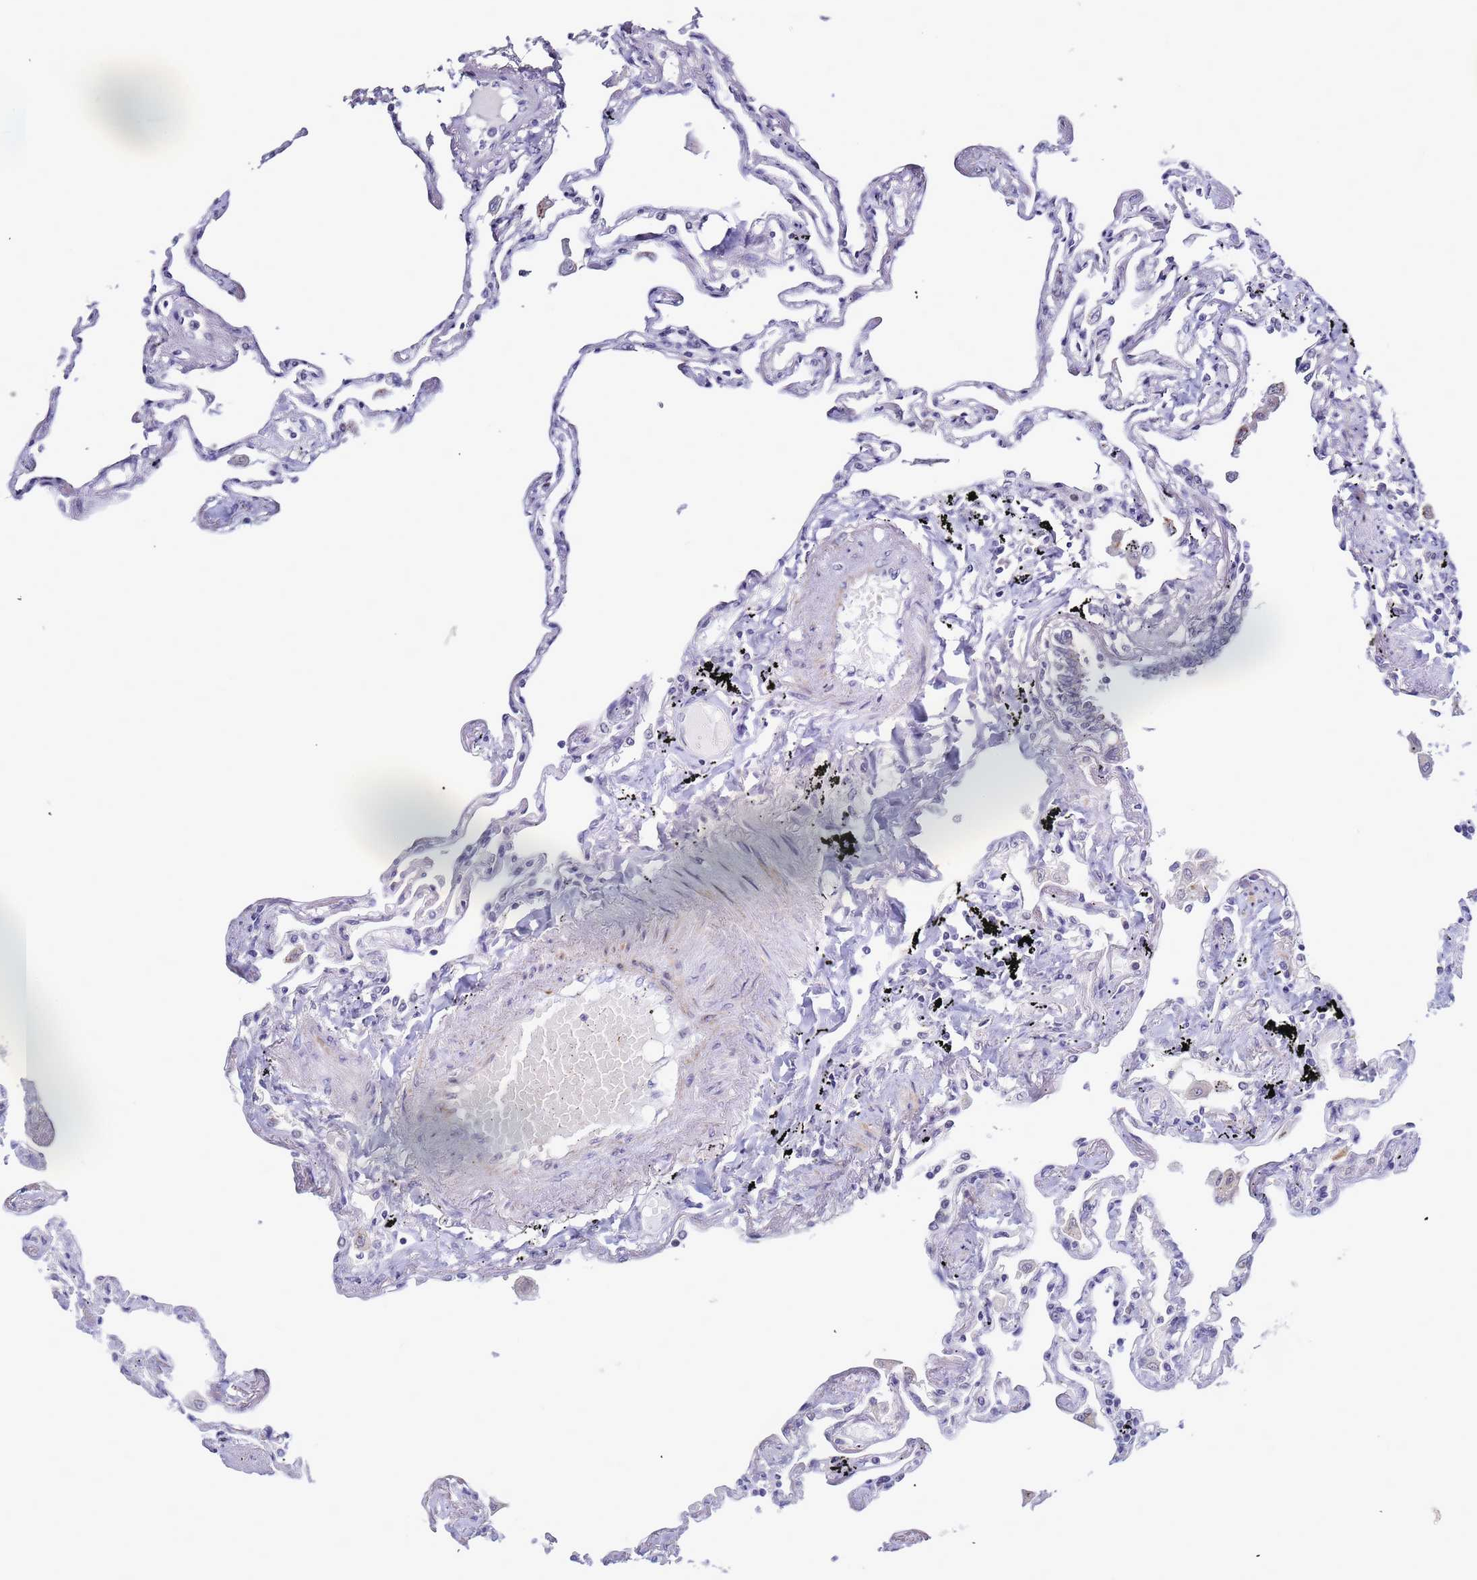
{"staining": {"intensity": "negative", "quantity": "none", "location": "none"}, "tissue": "lung", "cell_type": "Alveolar cells", "image_type": "normal", "snomed": [{"axis": "morphology", "description": "Normal tissue, NOS"}, {"axis": "topography", "description": "Lung"}], "caption": "An IHC image of normal lung is shown. There is no staining in alveolar cells of lung. The staining was performed using DAB to visualize the protein expression in brown, while the nuclei were stained in blue with hematoxylin (Magnification: 20x).", "gene": "CXorf65", "patient": {"sex": "female", "age": 67}}